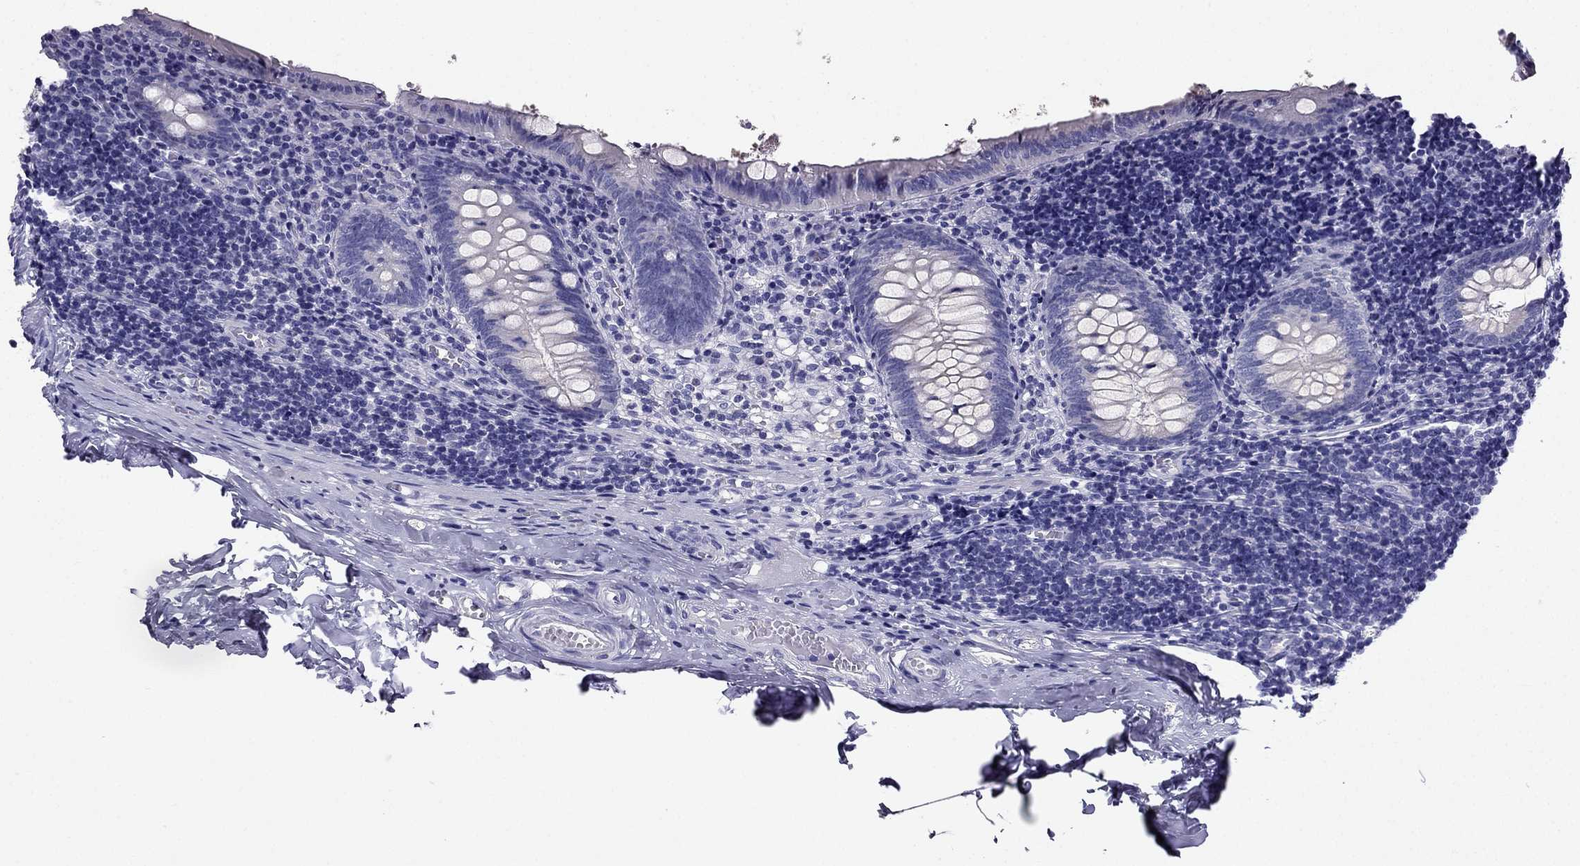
{"staining": {"intensity": "negative", "quantity": "none", "location": "none"}, "tissue": "appendix", "cell_type": "Glandular cells", "image_type": "normal", "snomed": [{"axis": "morphology", "description": "Normal tissue, NOS"}, {"axis": "topography", "description": "Appendix"}], "caption": "This photomicrograph is of unremarkable appendix stained with immunohistochemistry (IHC) to label a protein in brown with the nuclei are counter-stained blue. There is no expression in glandular cells.", "gene": "PTH", "patient": {"sex": "female", "age": 23}}